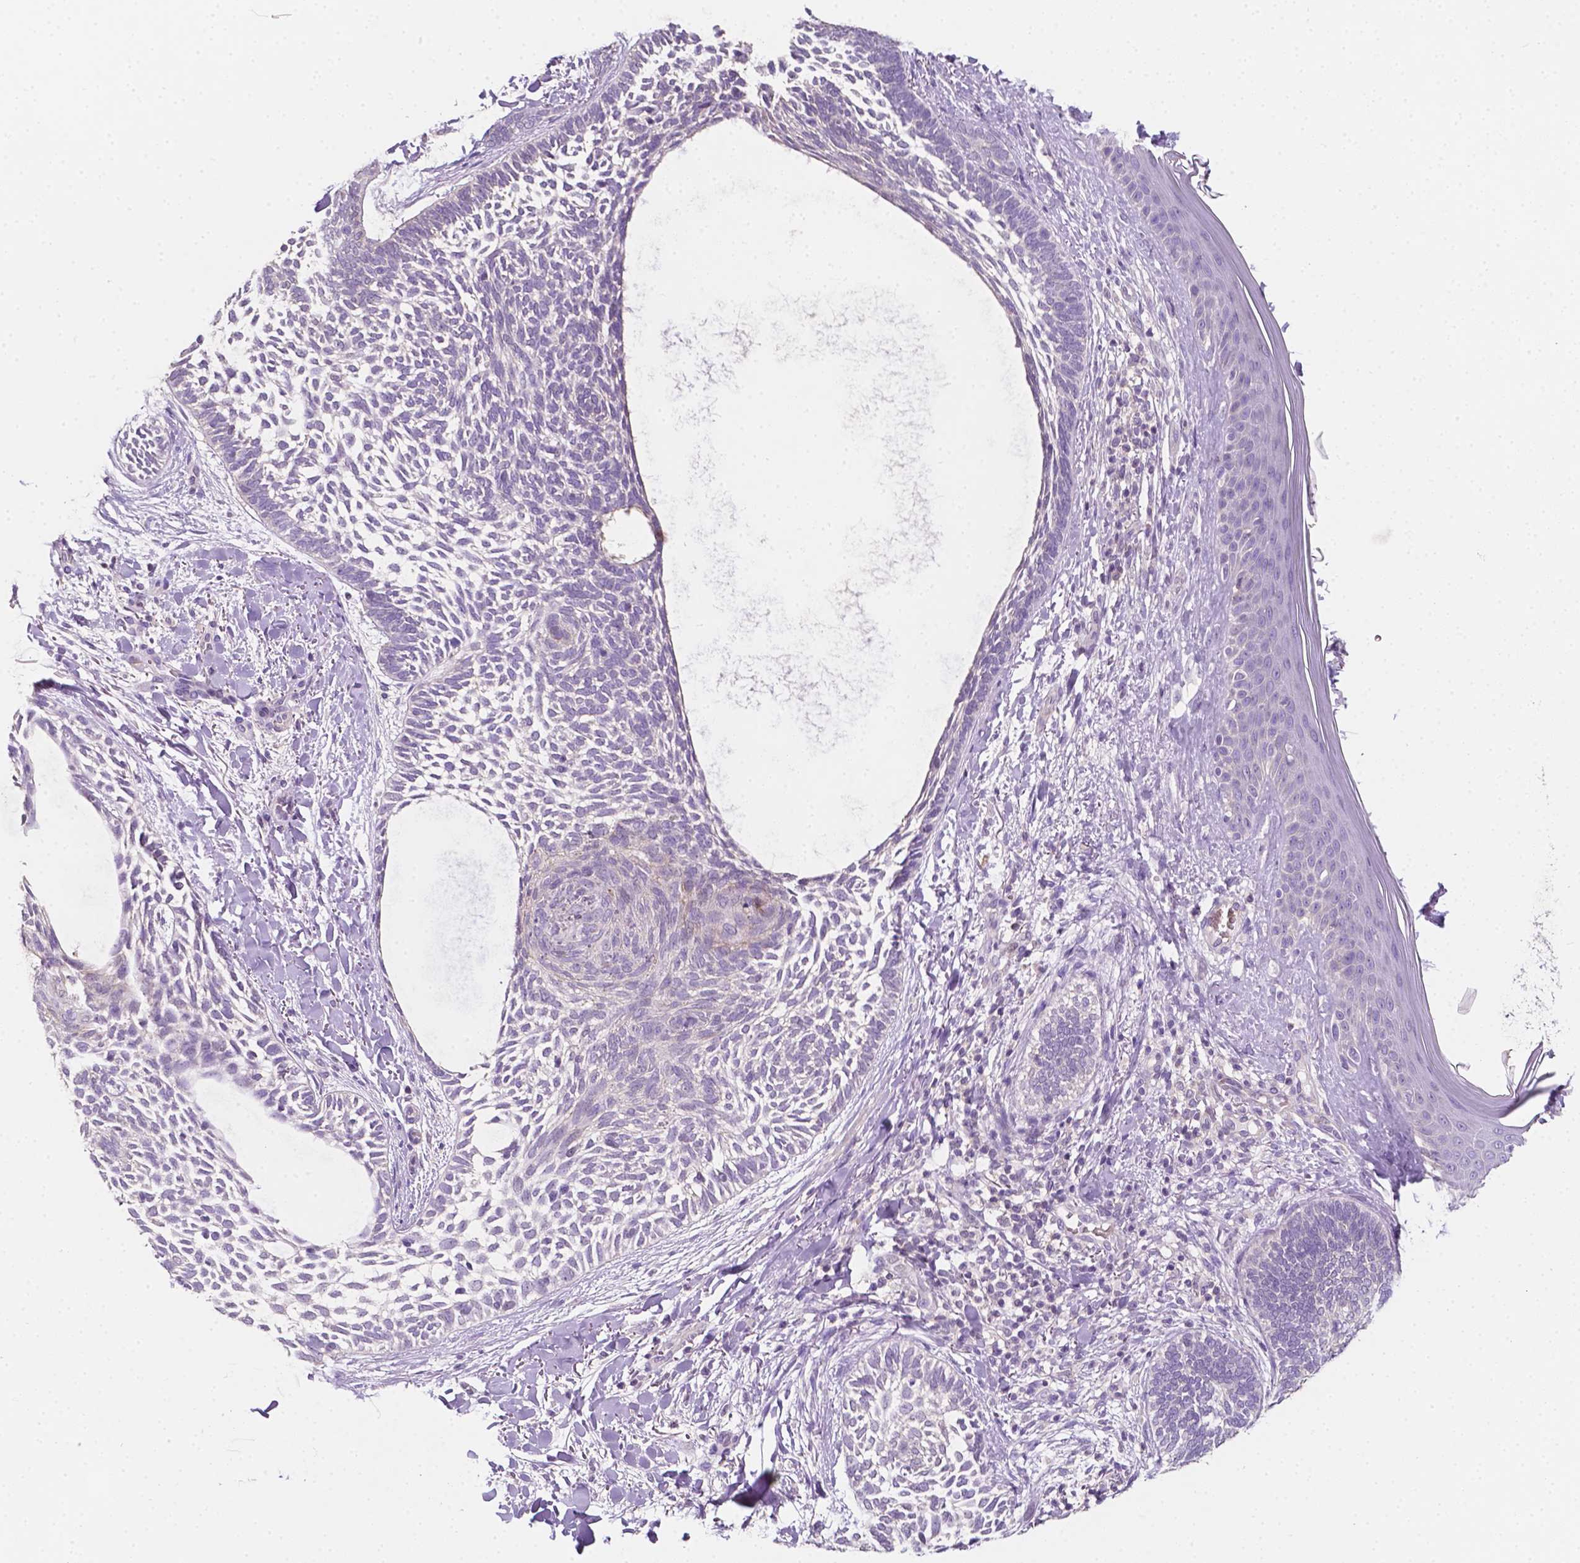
{"staining": {"intensity": "negative", "quantity": "none", "location": "none"}, "tissue": "skin cancer", "cell_type": "Tumor cells", "image_type": "cancer", "snomed": [{"axis": "morphology", "description": "Normal tissue, NOS"}, {"axis": "morphology", "description": "Basal cell carcinoma"}, {"axis": "topography", "description": "Skin"}], "caption": "An image of skin basal cell carcinoma stained for a protein reveals no brown staining in tumor cells.", "gene": "EGFR", "patient": {"sex": "male", "age": 46}}